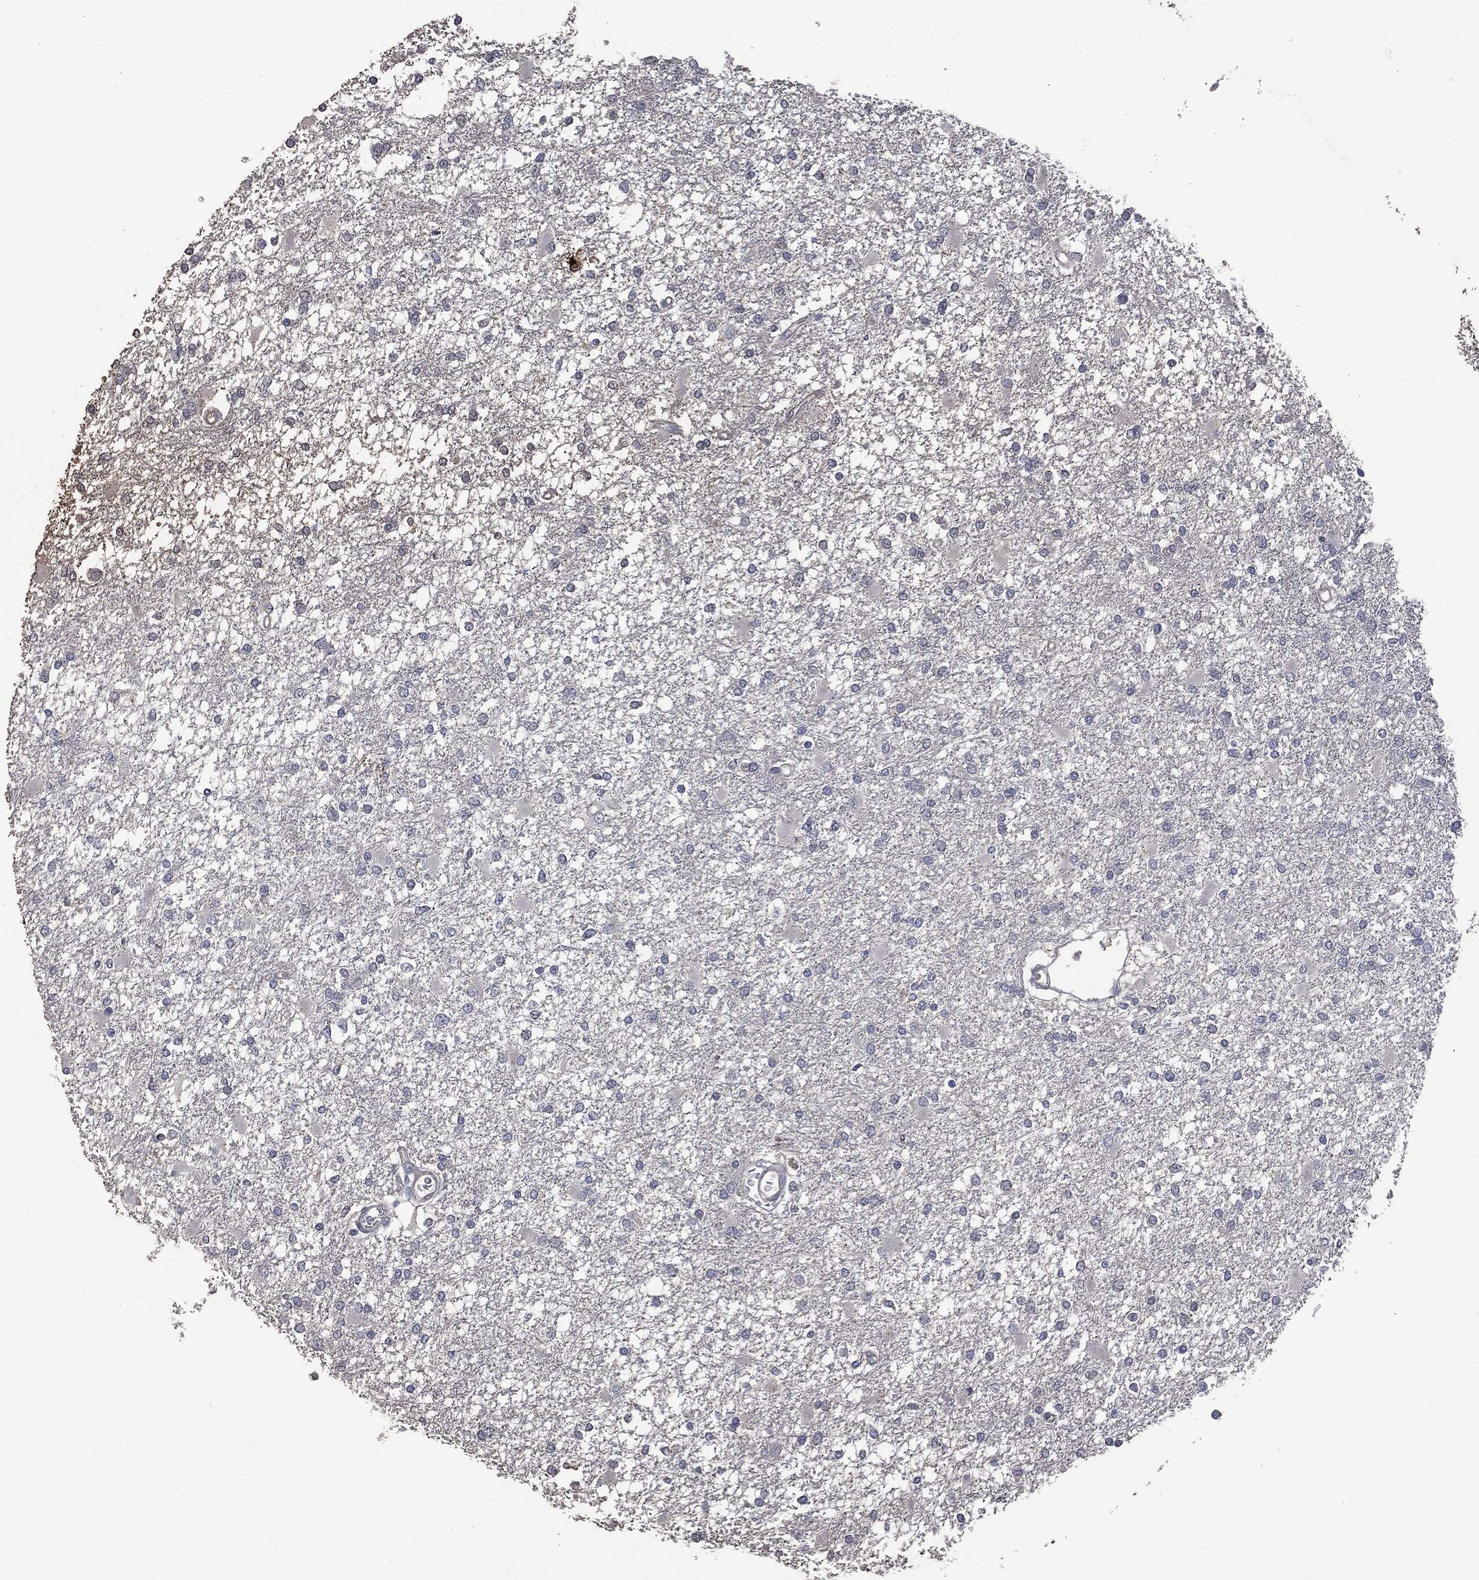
{"staining": {"intensity": "negative", "quantity": "none", "location": "none"}, "tissue": "glioma", "cell_type": "Tumor cells", "image_type": "cancer", "snomed": [{"axis": "morphology", "description": "Glioma, malignant, High grade"}, {"axis": "topography", "description": "Cerebral cortex"}], "caption": "This is an immunohistochemistry histopathology image of malignant glioma (high-grade). There is no expression in tumor cells.", "gene": "MSLN", "patient": {"sex": "male", "age": 79}}